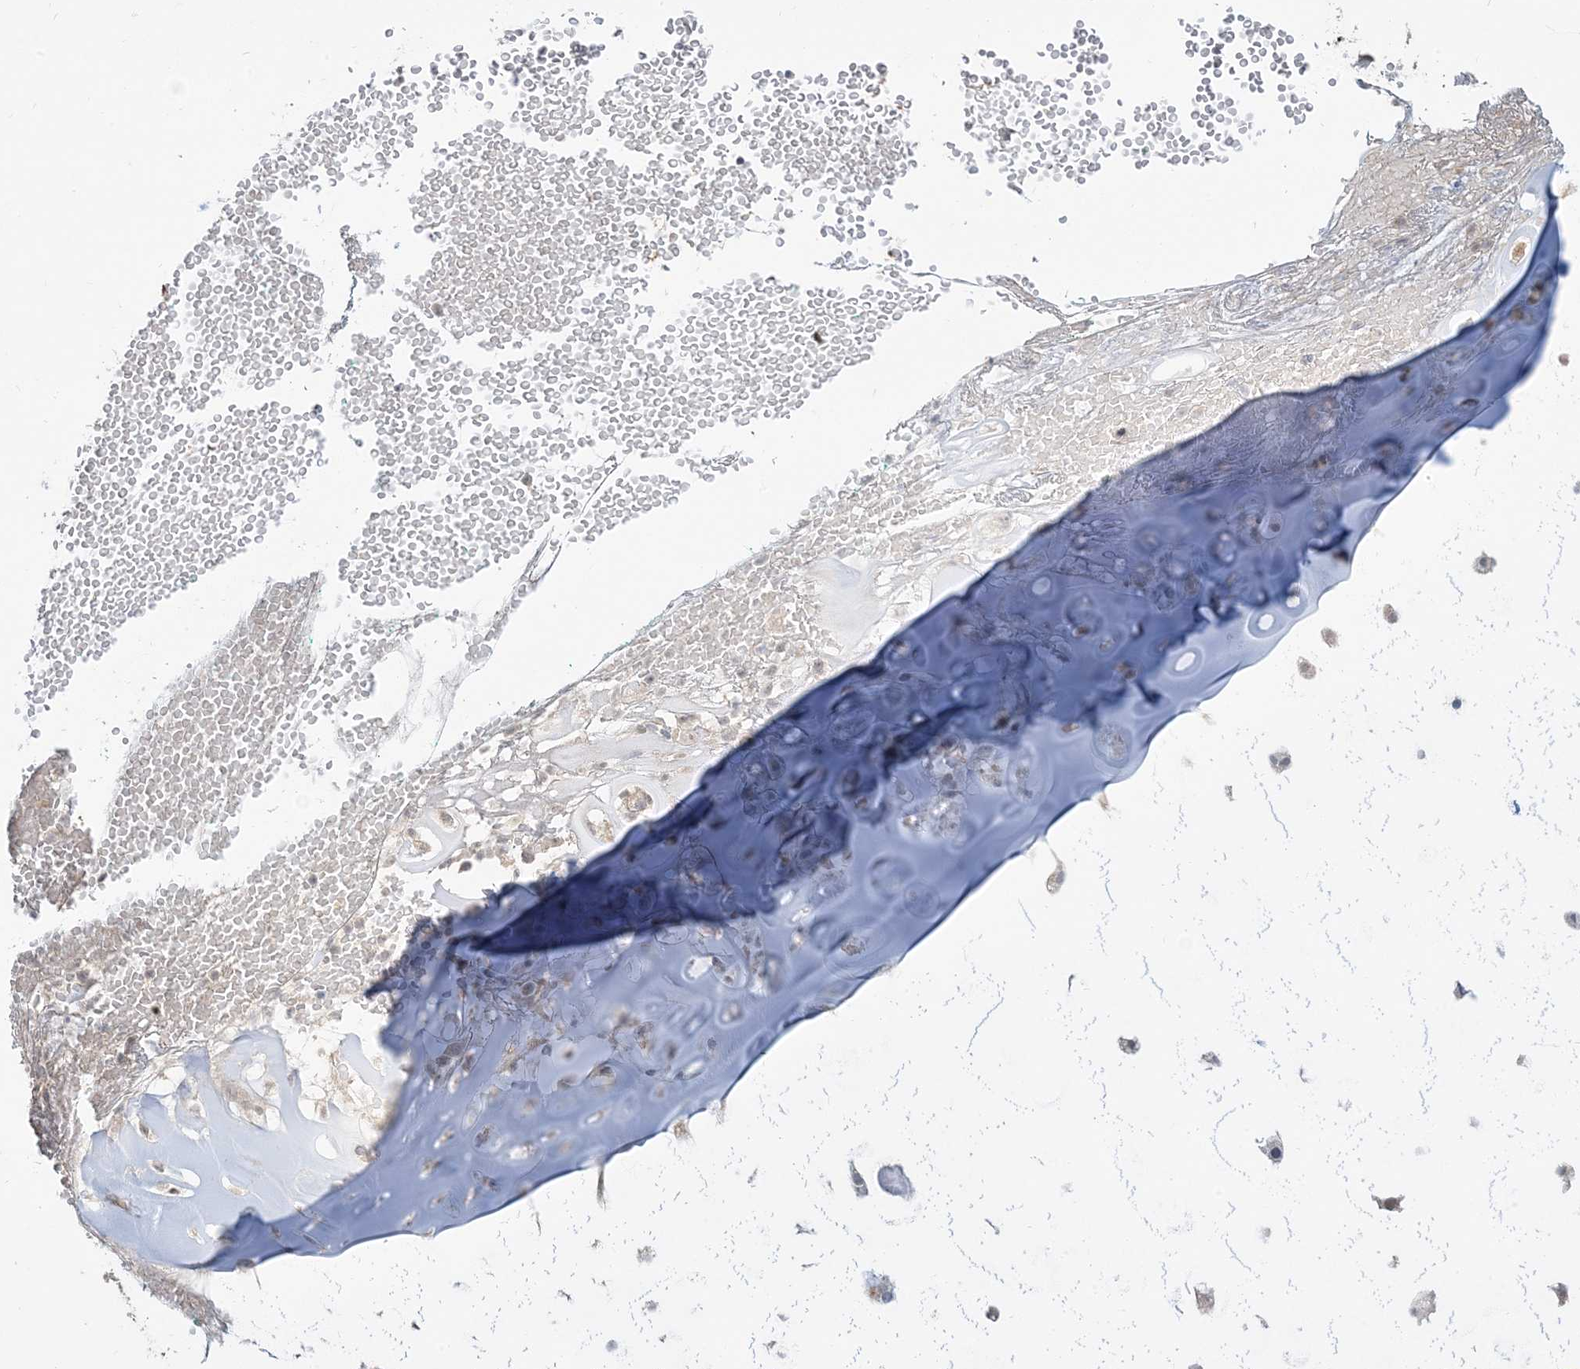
{"staining": {"intensity": "weak", "quantity": "25%-75%", "location": "cytoplasmic/membranous"}, "tissue": "soft tissue", "cell_type": "Chondrocytes", "image_type": "normal", "snomed": [{"axis": "morphology", "description": "Normal tissue, NOS"}, {"axis": "morphology", "description": "Basal cell carcinoma"}, {"axis": "topography", "description": "Cartilage tissue"}, {"axis": "topography", "description": "Nasopharynx"}, {"axis": "topography", "description": "Oral tissue"}], "caption": "A micrograph of human soft tissue stained for a protein exhibits weak cytoplasmic/membranous brown staining in chondrocytes. (DAB (3,3'-diaminobenzidine) IHC, brown staining for protein, blue staining for nuclei).", "gene": "PRRT3", "patient": {"sex": "female", "age": 77}}